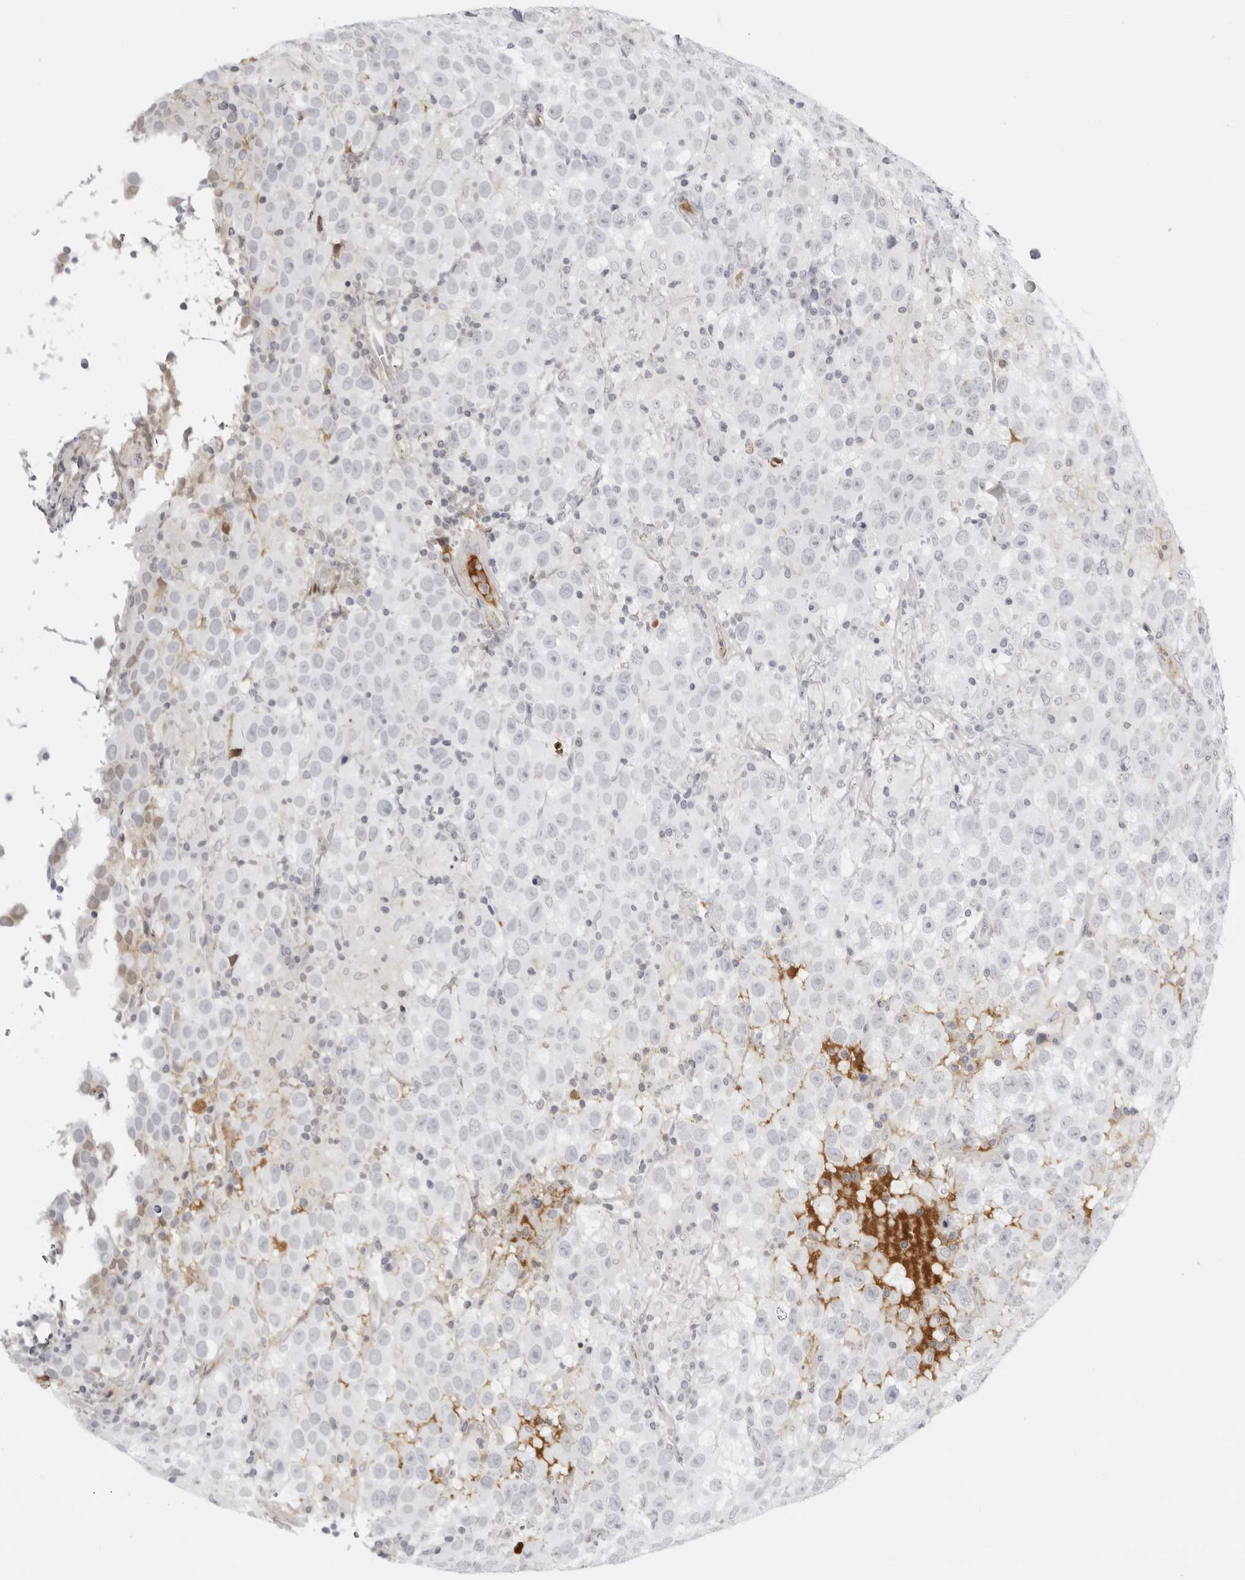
{"staining": {"intensity": "negative", "quantity": "none", "location": "none"}, "tissue": "testis cancer", "cell_type": "Tumor cells", "image_type": "cancer", "snomed": [{"axis": "morphology", "description": "Seminoma, NOS"}, {"axis": "topography", "description": "Testis"}], "caption": "IHC histopathology image of neoplastic tissue: human testis cancer (seminoma) stained with DAB demonstrates no significant protein staining in tumor cells.", "gene": "SERPINF2", "patient": {"sex": "male", "age": 41}}